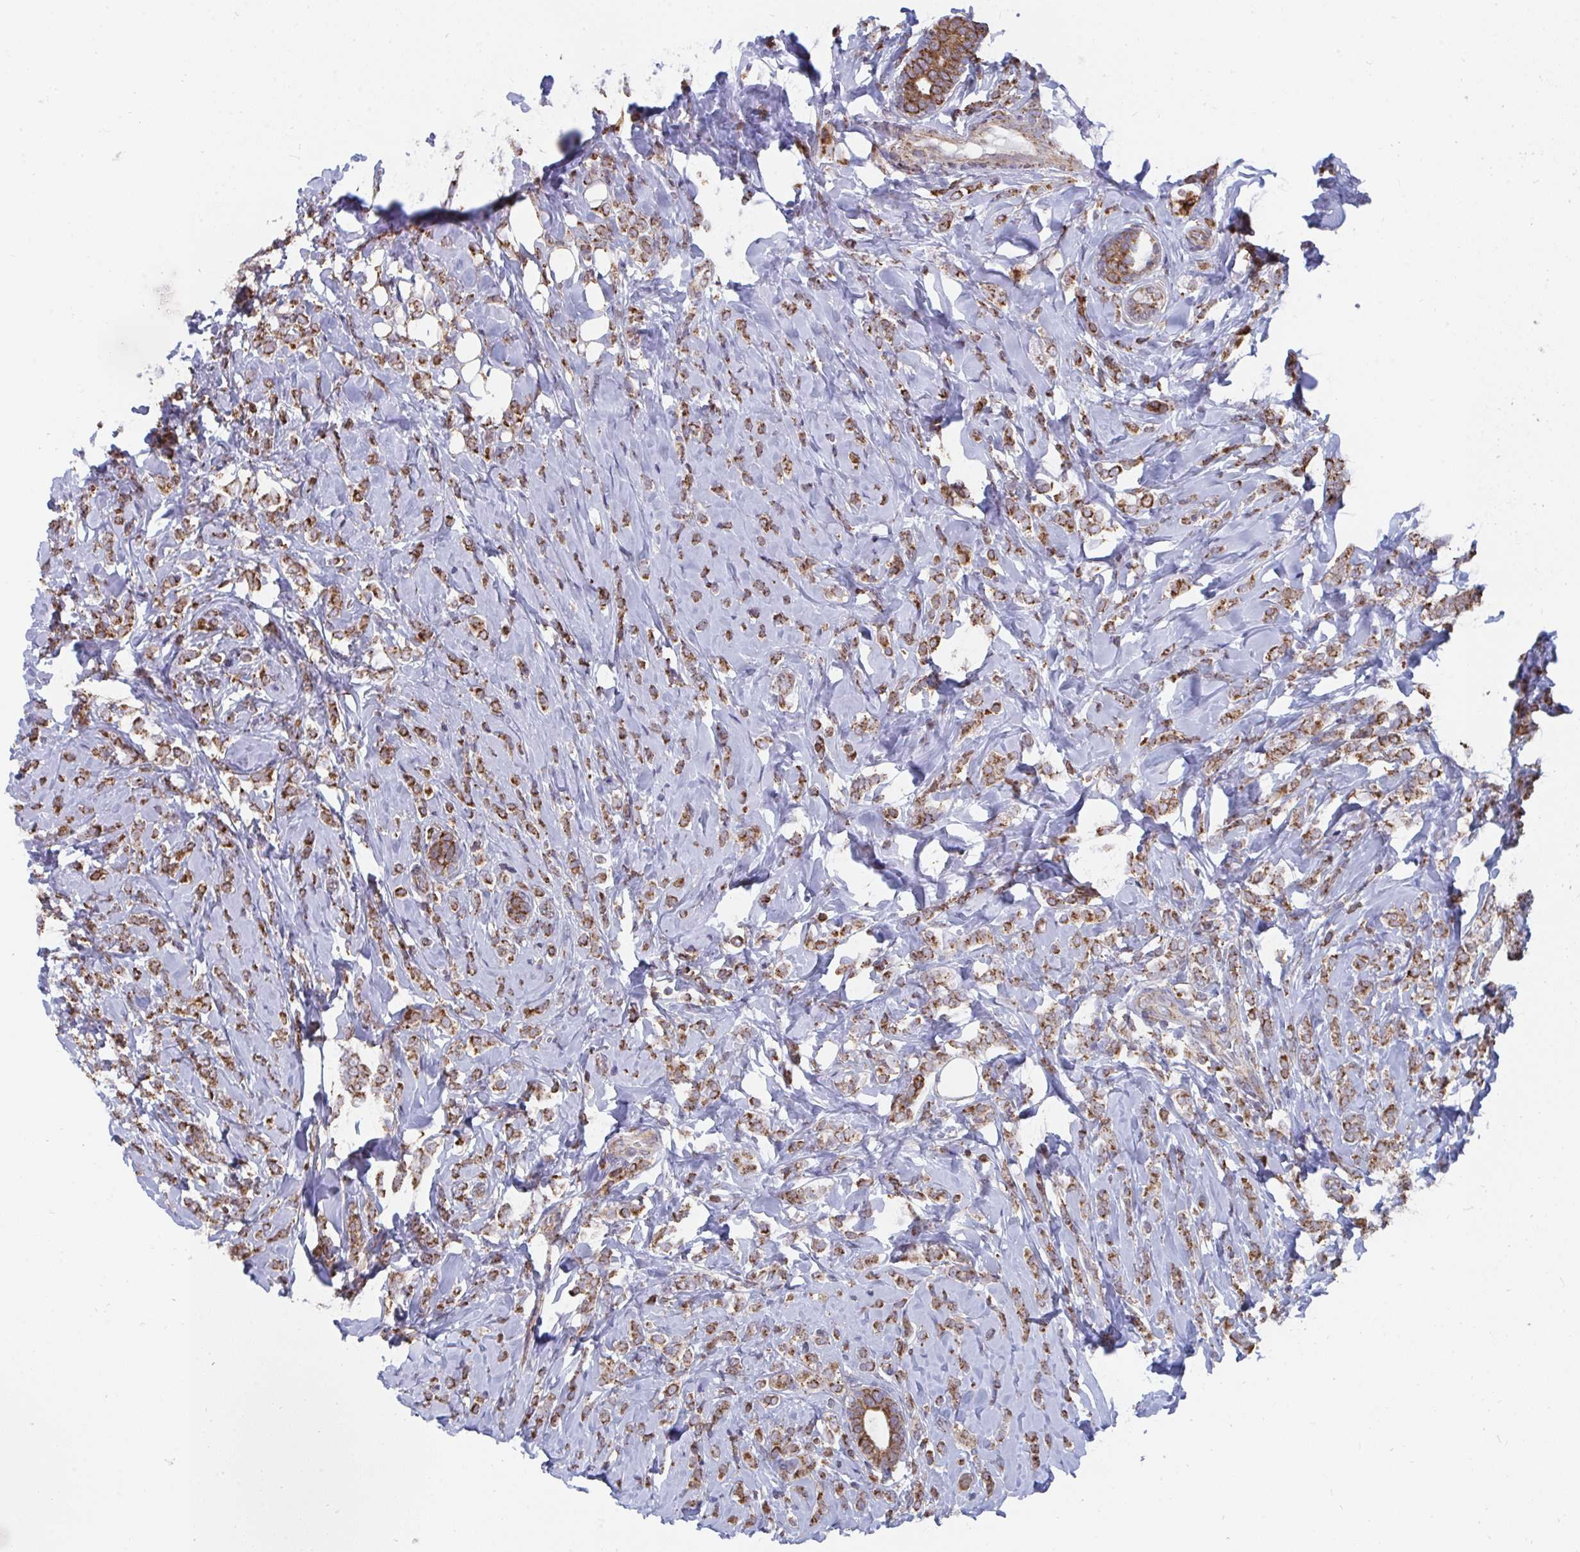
{"staining": {"intensity": "moderate", "quantity": ">75%", "location": "cytoplasmic/membranous"}, "tissue": "breast cancer", "cell_type": "Tumor cells", "image_type": "cancer", "snomed": [{"axis": "morphology", "description": "Lobular carcinoma"}, {"axis": "topography", "description": "Breast"}], "caption": "IHC (DAB) staining of breast lobular carcinoma demonstrates moderate cytoplasmic/membranous protein positivity in approximately >75% of tumor cells.", "gene": "ELAVL1", "patient": {"sex": "female", "age": 49}}